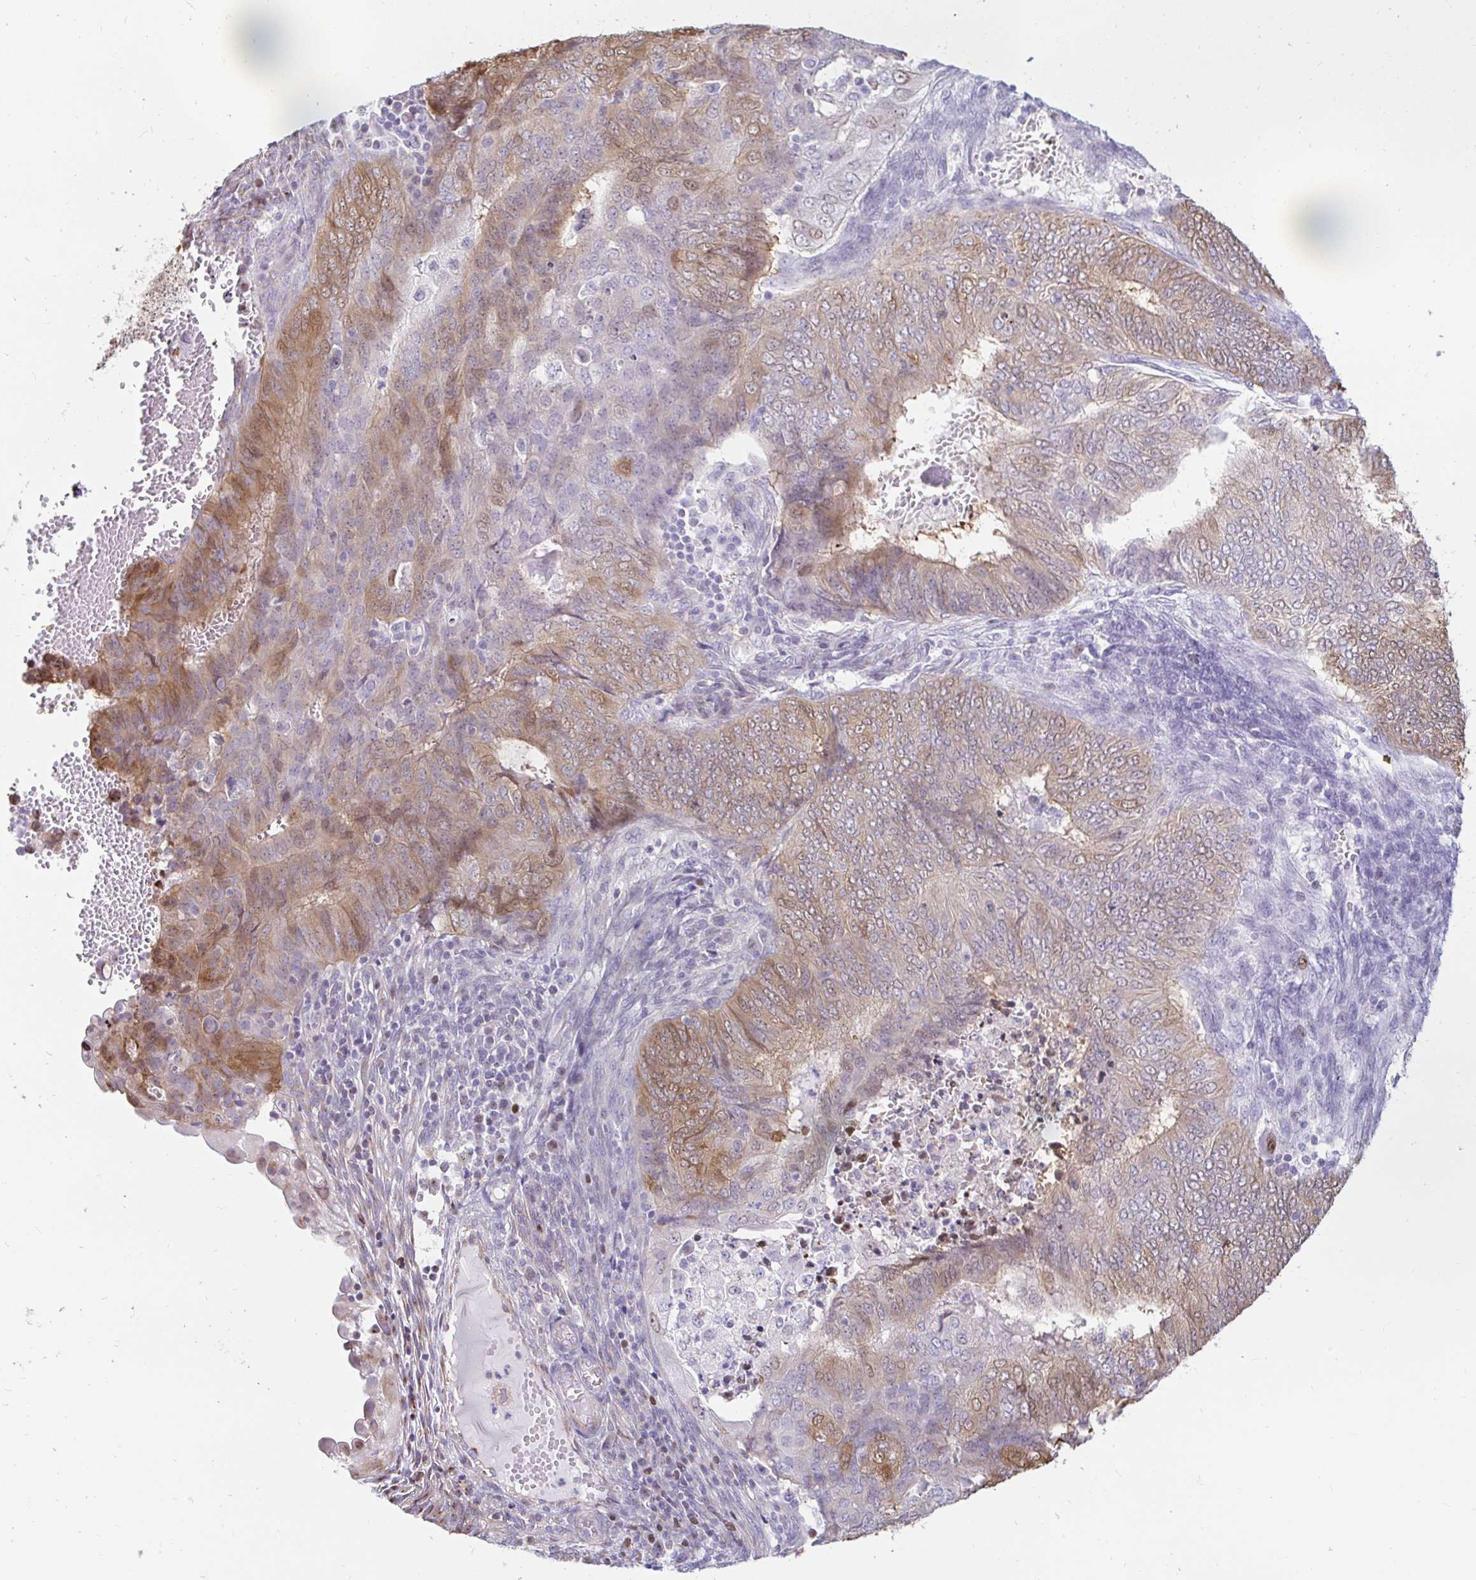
{"staining": {"intensity": "moderate", "quantity": "25%-75%", "location": "cytoplasmic/membranous"}, "tissue": "endometrial cancer", "cell_type": "Tumor cells", "image_type": "cancer", "snomed": [{"axis": "morphology", "description": "Adenocarcinoma, NOS"}, {"axis": "topography", "description": "Endometrium"}], "caption": "Endometrial cancer stained with immunohistochemistry exhibits moderate cytoplasmic/membranous expression in approximately 25%-75% of tumor cells. The staining was performed using DAB (3,3'-diaminobenzidine), with brown indicating positive protein expression. Nuclei are stained blue with hematoxylin.", "gene": "CAPSL", "patient": {"sex": "female", "age": 62}}